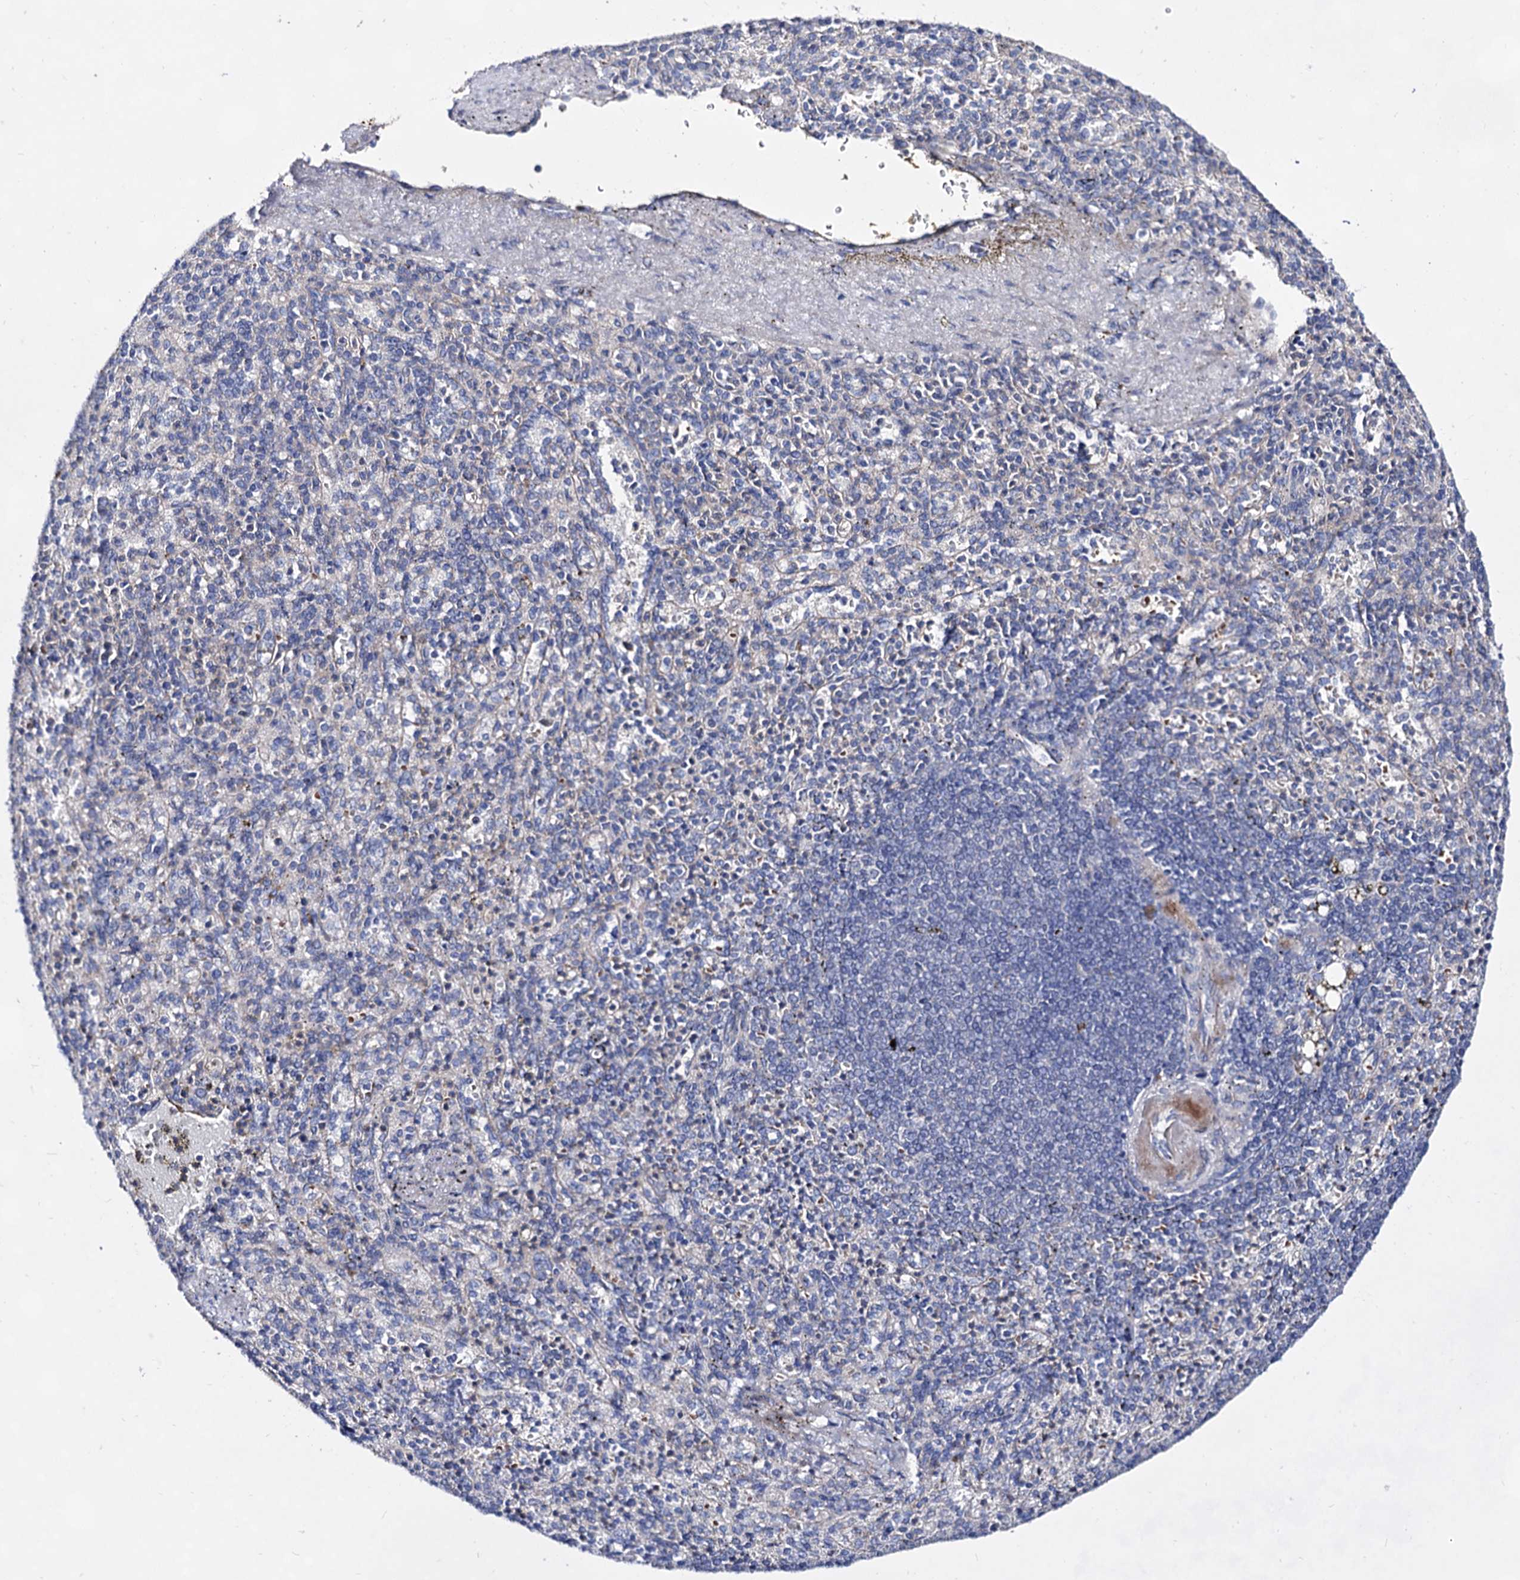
{"staining": {"intensity": "negative", "quantity": "none", "location": "none"}, "tissue": "spleen", "cell_type": "Cells in red pulp", "image_type": "normal", "snomed": [{"axis": "morphology", "description": "Normal tissue, NOS"}, {"axis": "topography", "description": "Spleen"}], "caption": "An immunohistochemistry (IHC) histopathology image of benign spleen is shown. There is no staining in cells in red pulp of spleen. (Brightfield microscopy of DAB (3,3'-diaminobenzidine) immunohistochemistry at high magnification).", "gene": "PLIN1", "patient": {"sex": "female", "age": 74}}